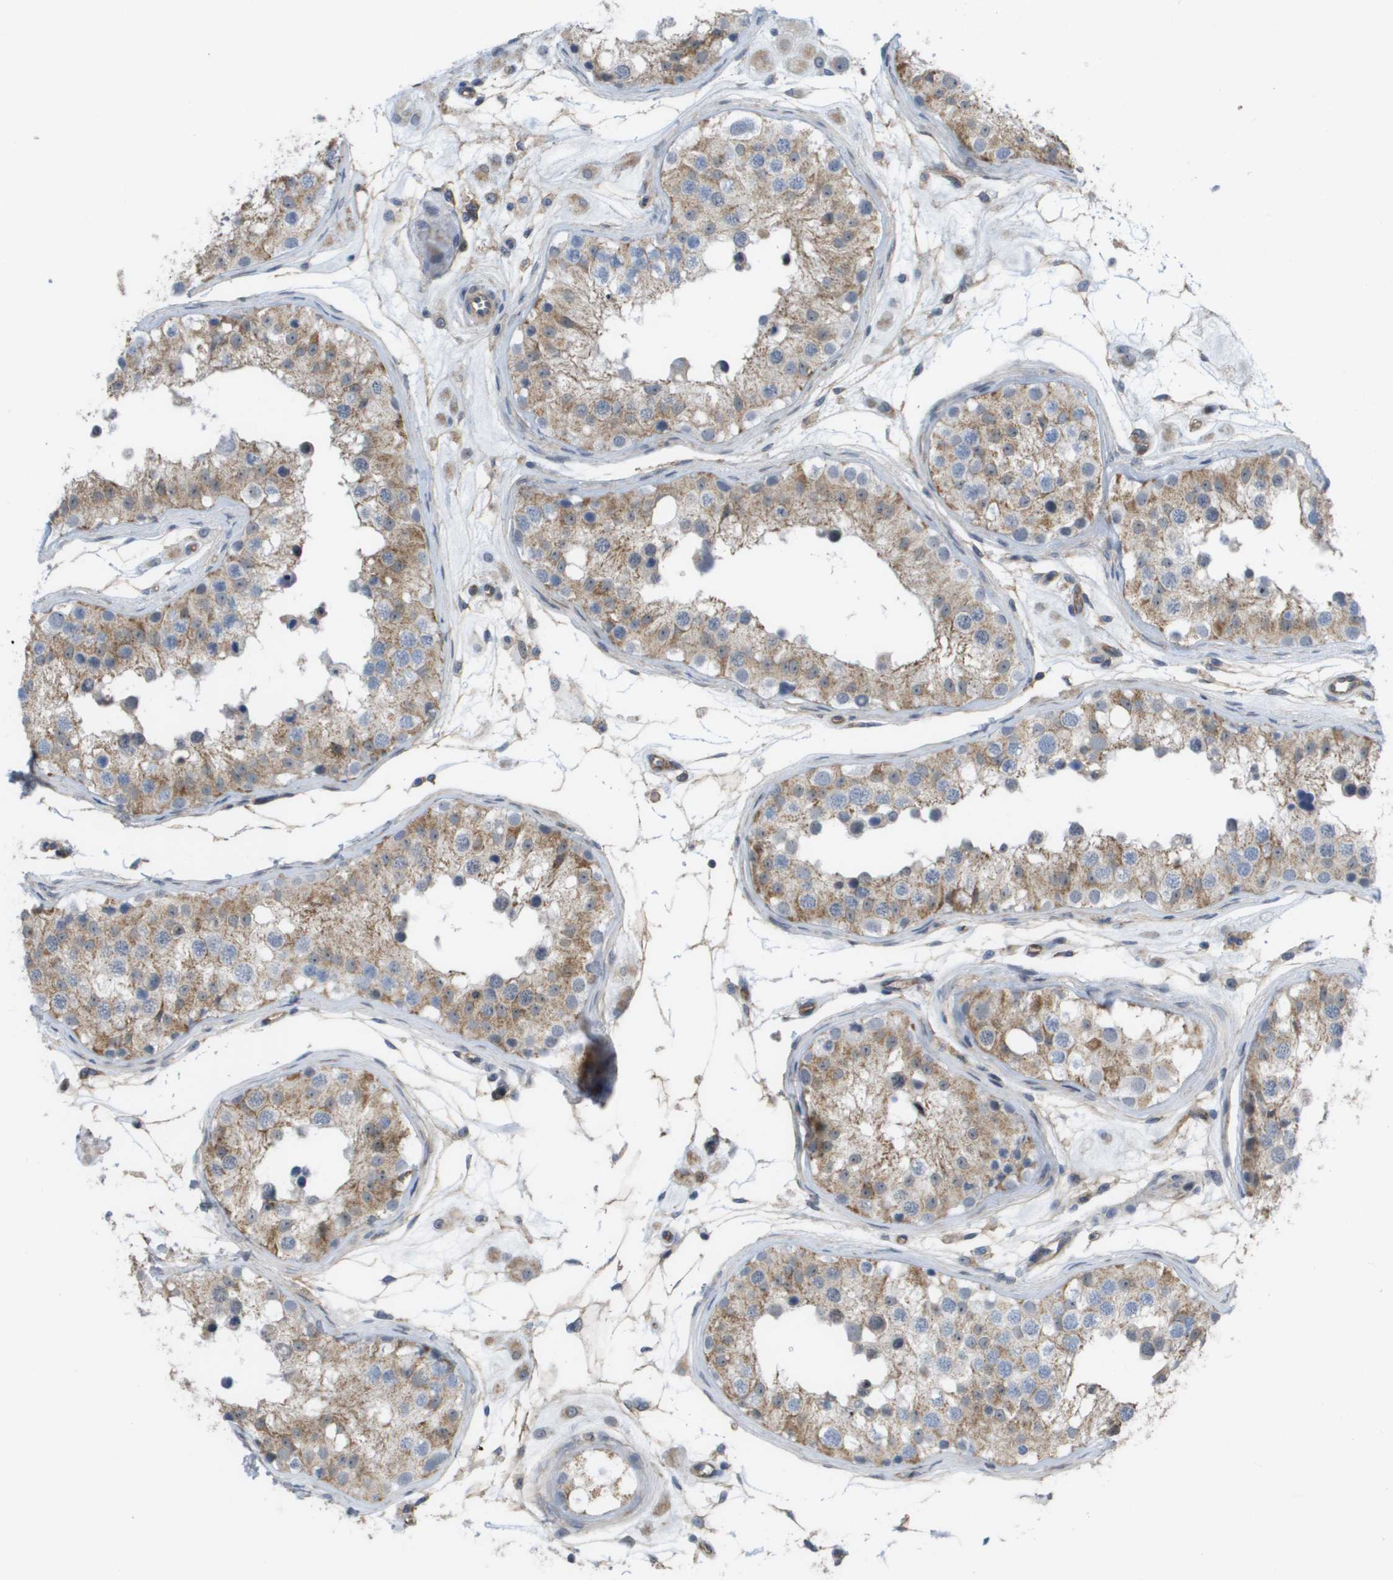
{"staining": {"intensity": "moderate", "quantity": ">75%", "location": "cytoplasmic/membranous"}, "tissue": "testis", "cell_type": "Cells in seminiferous ducts", "image_type": "normal", "snomed": [{"axis": "morphology", "description": "Normal tissue, NOS"}, {"axis": "morphology", "description": "Adenocarcinoma, metastatic, NOS"}, {"axis": "topography", "description": "Testis"}], "caption": "IHC image of unremarkable testis: testis stained using immunohistochemistry (IHC) demonstrates medium levels of moderate protein expression localized specifically in the cytoplasmic/membranous of cells in seminiferous ducts, appearing as a cytoplasmic/membranous brown color.", "gene": "MTARC2", "patient": {"sex": "male", "age": 26}}